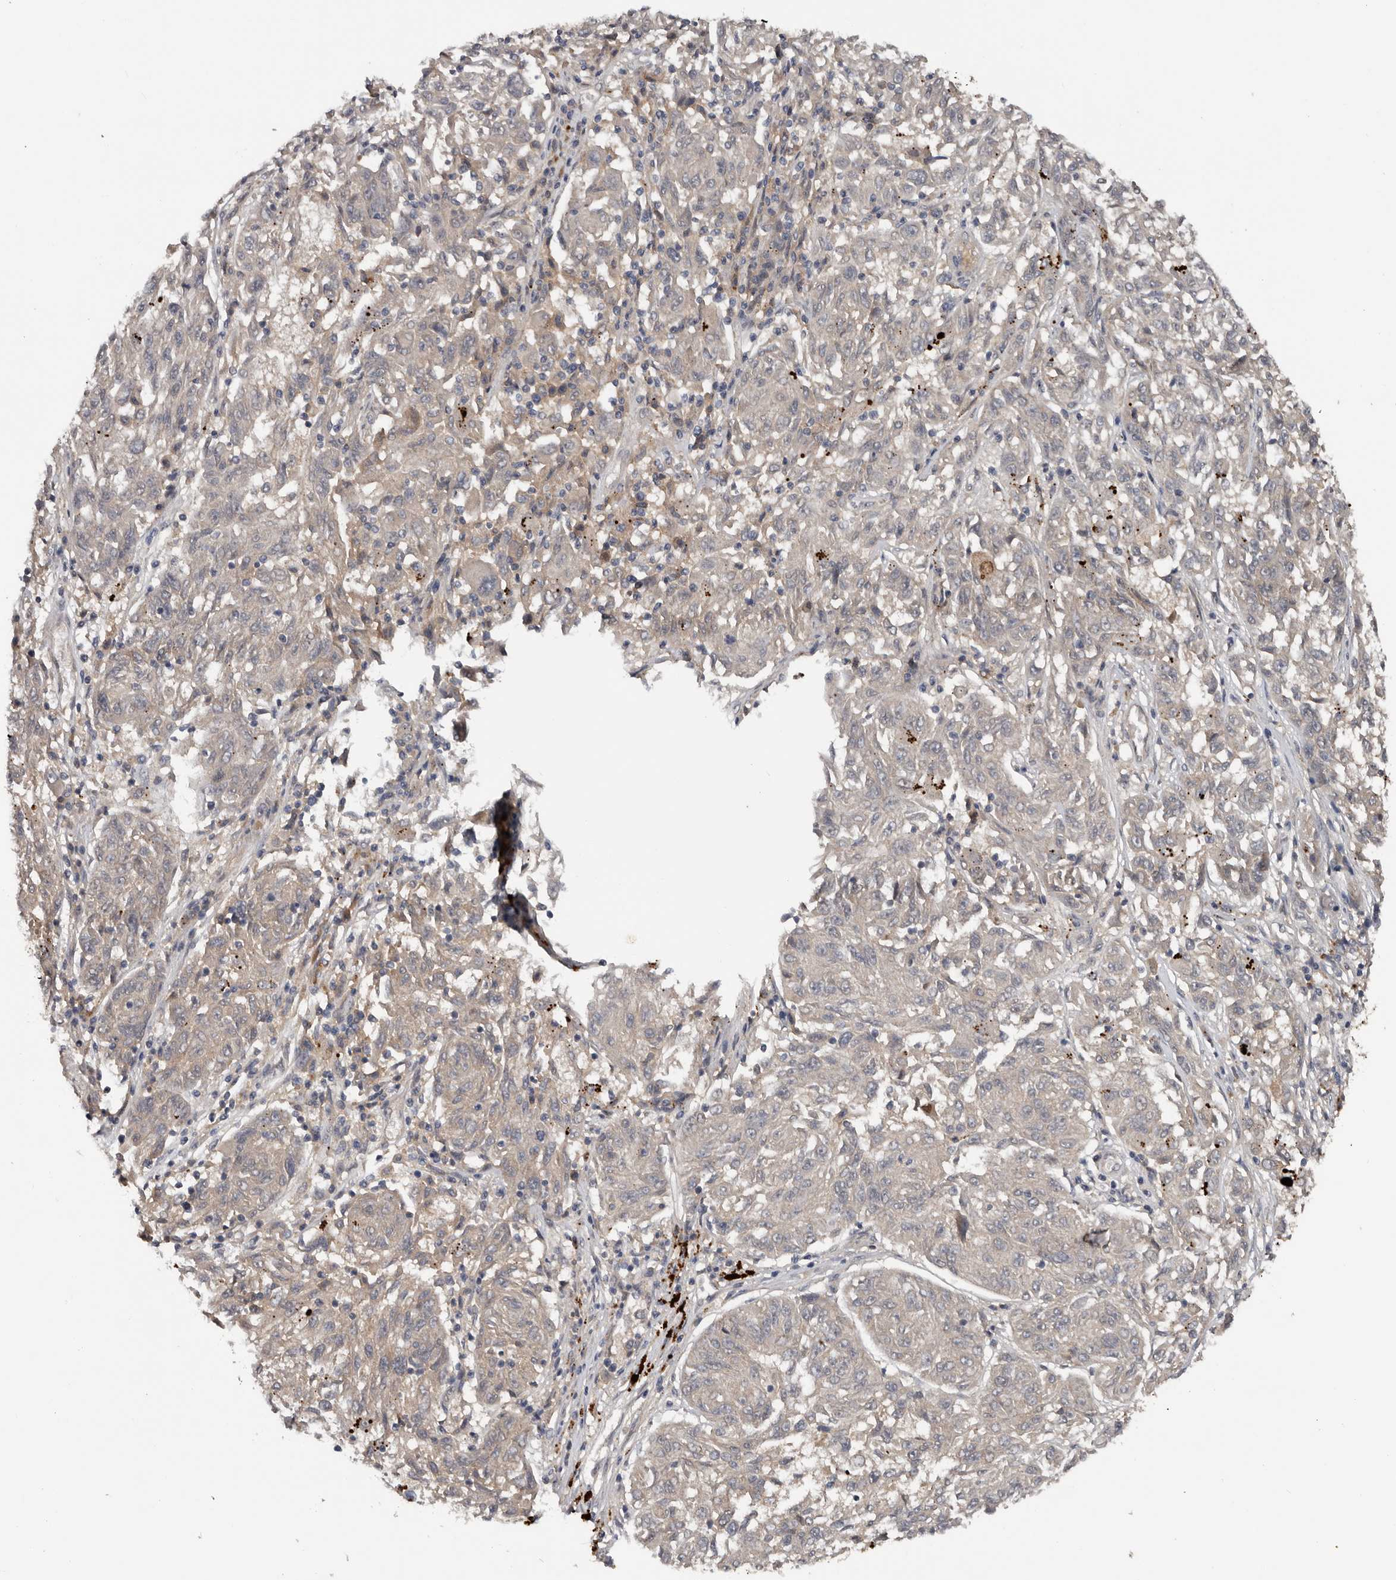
{"staining": {"intensity": "negative", "quantity": "none", "location": "none"}, "tissue": "melanoma", "cell_type": "Tumor cells", "image_type": "cancer", "snomed": [{"axis": "morphology", "description": "Malignant melanoma, NOS"}, {"axis": "topography", "description": "Skin"}], "caption": "This is an immunohistochemistry (IHC) image of human malignant melanoma. There is no staining in tumor cells.", "gene": "DNAJB4", "patient": {"sex": "male", "age": 53}}